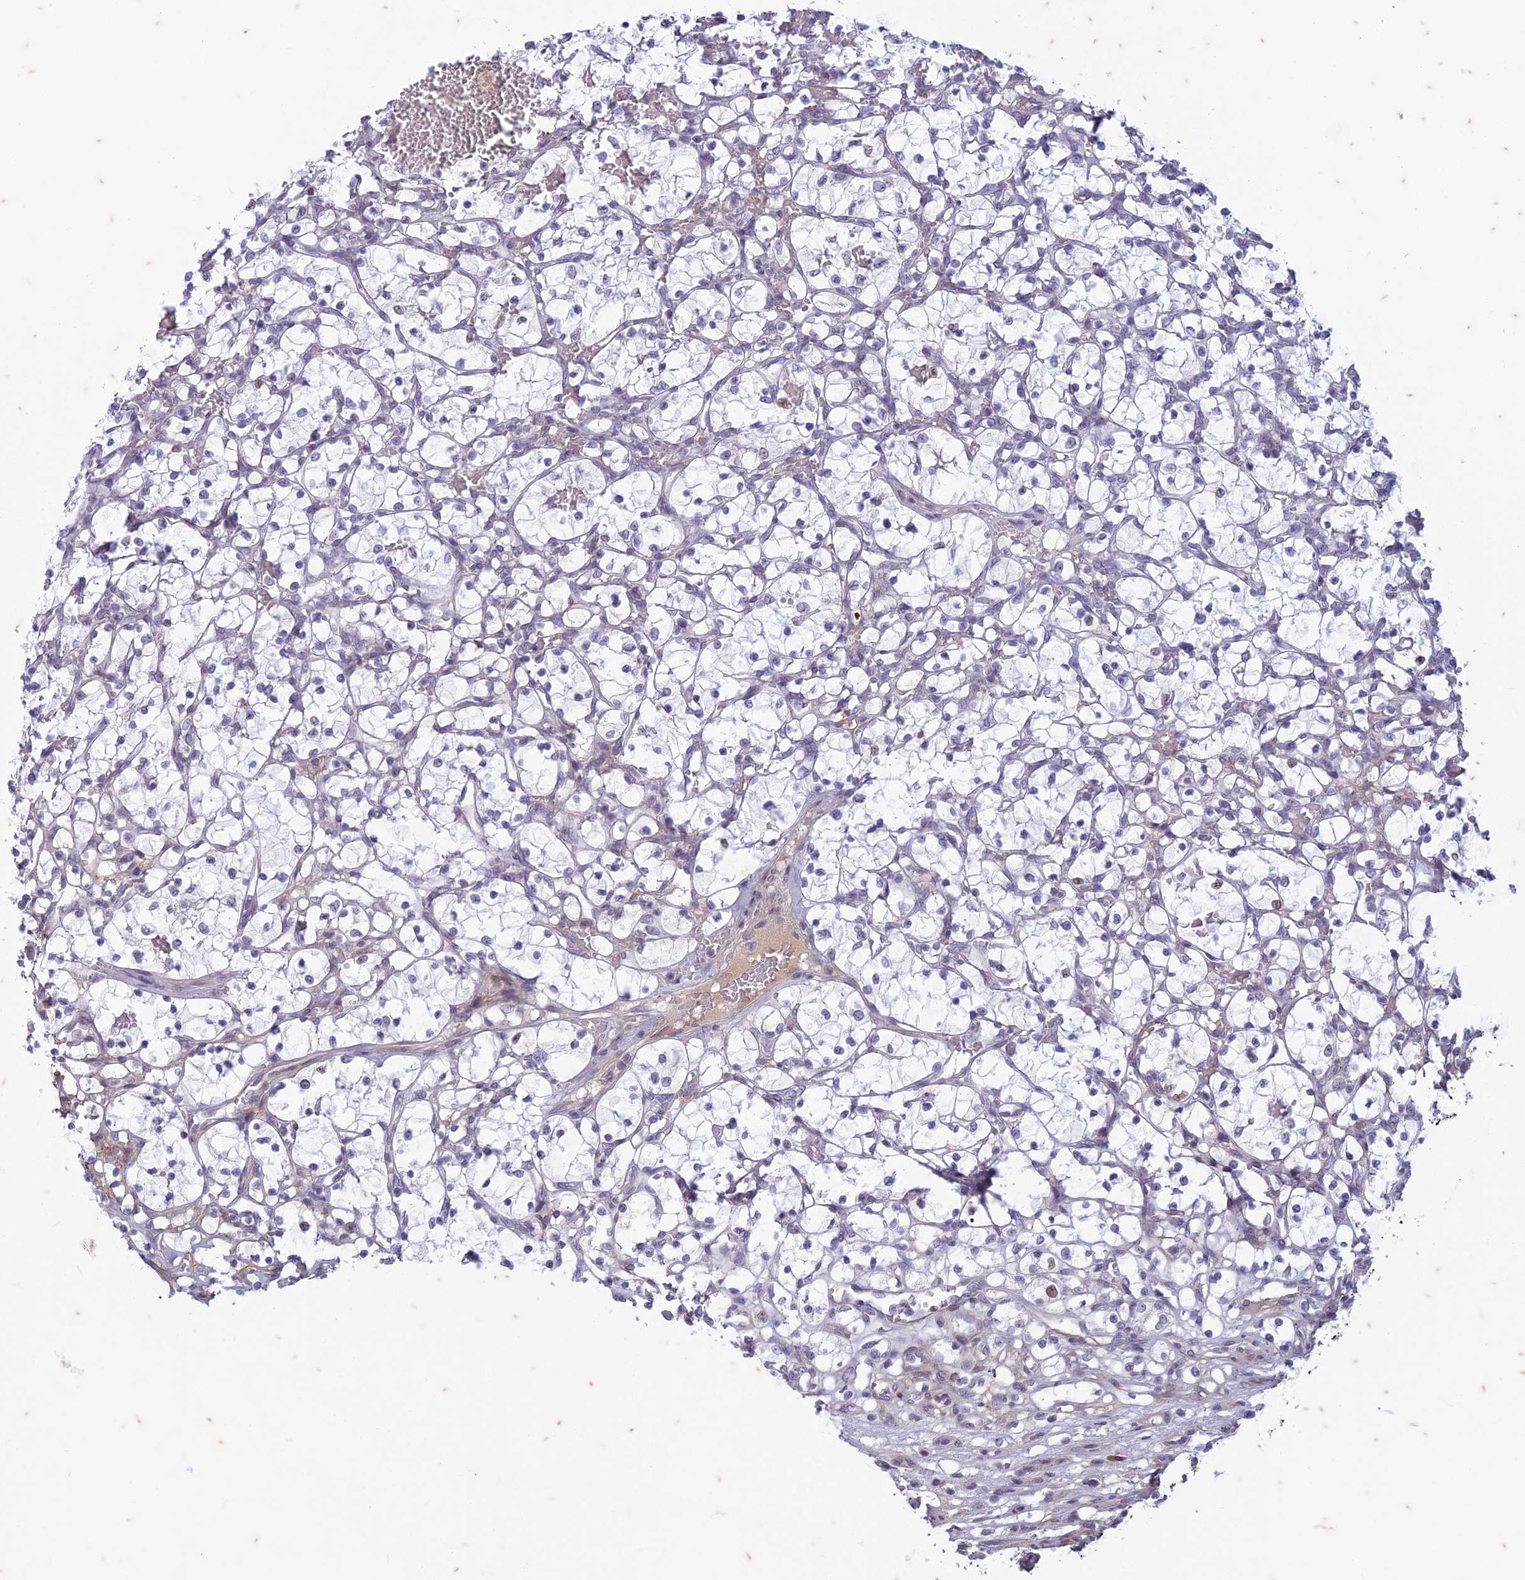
{"staining": {"intensity": "negative", "quantity": "none", "location": "none"}, "tissue": "renal cancer", "cell_type": "Tumor cells", "image_type": "cancer", "snomed": [{"axis": "morphology", "description": "Adenocarcinoma, NOS"}, {"axis": "topography", "description": "Kidney"}], "caption": "Tumor cells are negative for protein expression in human adenocarcinoma (renal).", "gene": "PABPN1L", "patient": {"sex": "female", "age": 69}}